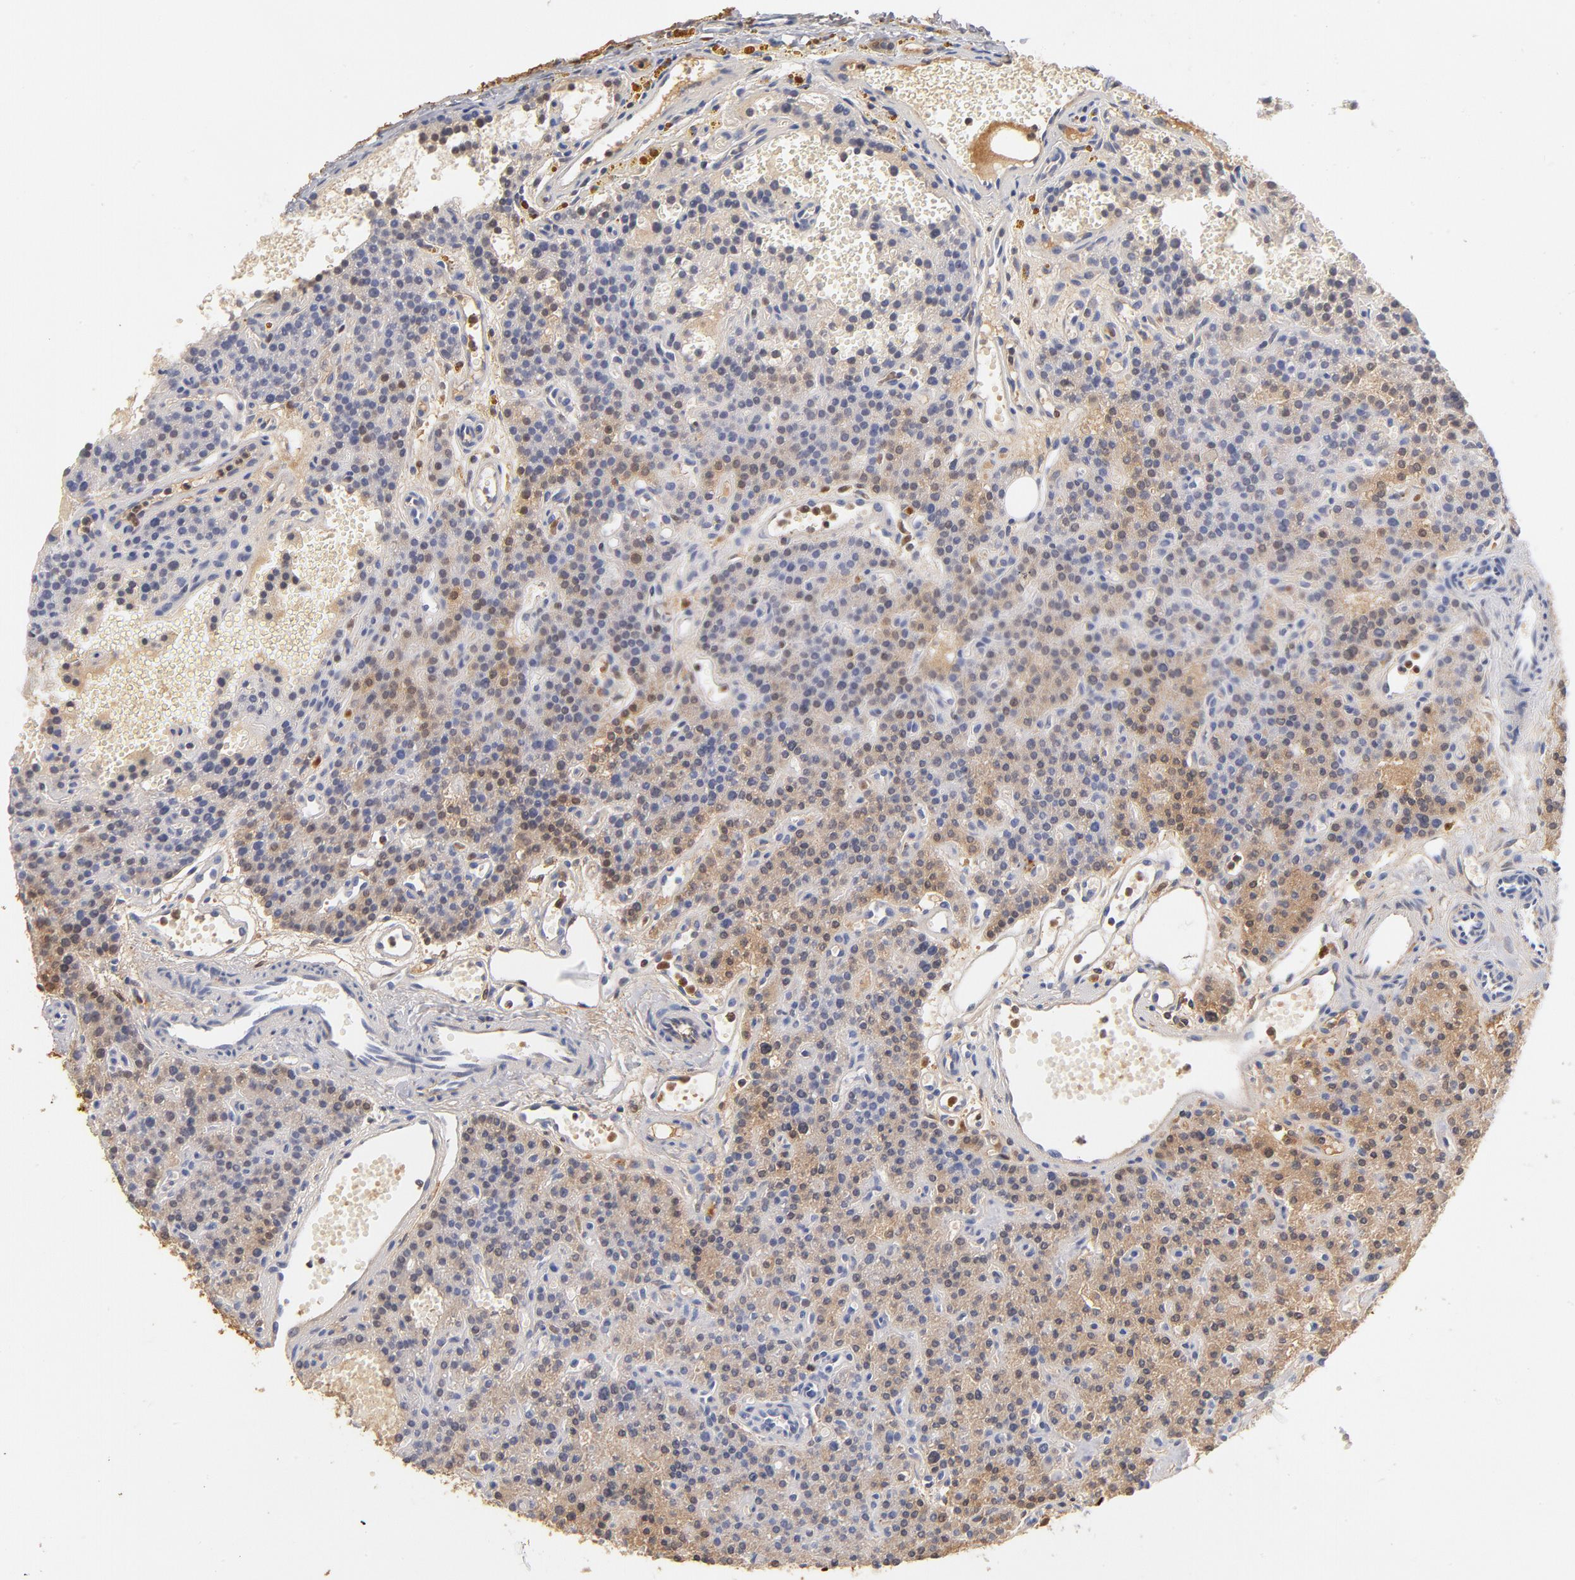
{"staining": {"intensity": "negative", "quantity": "none", "location": "none"}, "tissue": "parathyroid gland", "cell_type": "Glandular cells", "image_type": "normal", "snomed": [{"axis": "morphology", "description": "Normal tissue, NOS"}, {"axis": "topography", "description": "Parathyroid gland"}], "caption": "The photomicrograph demonstrates no staining of glandular cells in unremarkable parathyroid gland.", "gene": "C3", "patient": {"sex": "male", "age": 25}}